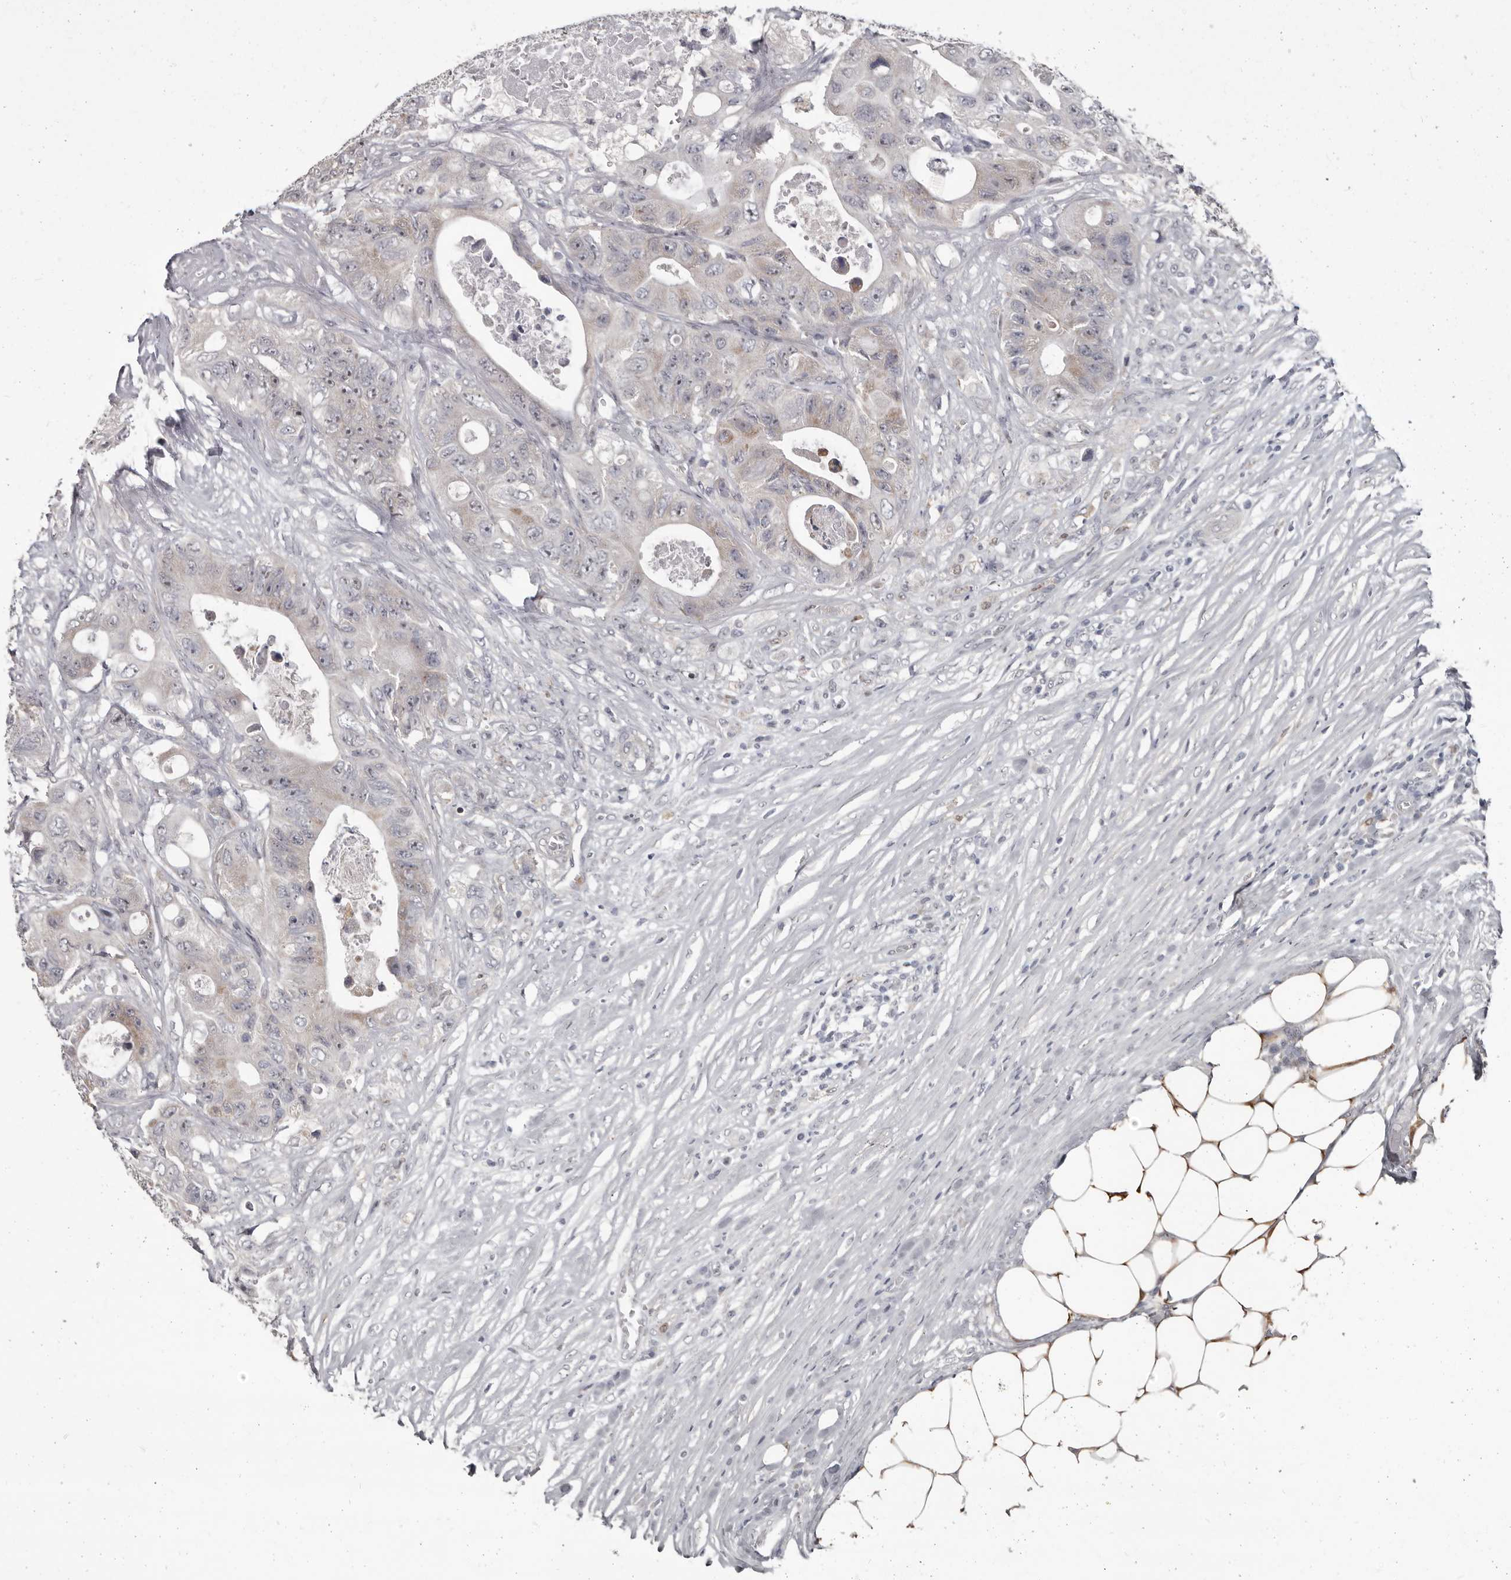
{"staining": {"intensity": "weak", "quantity": "<25%", "location": "cytoplasmic/membranous"}, "tissue": "colorectal cancer", "cell_type": "Tumor cells", "image_type": "cancer", "snomed": [{"axis": "morphology", "description": "Adenocarcinoma, NOS"}, {"axis": "topography", "description": "Colon"}], "caption": "IHC micrograph of neoplastic tissue: human adenocarcinoma (colorectal) stained with DAB demonstrates no significant protein expression in tumor cells.", "gene": "GPR157", "patient": {"sex": "female", "age": 46}}